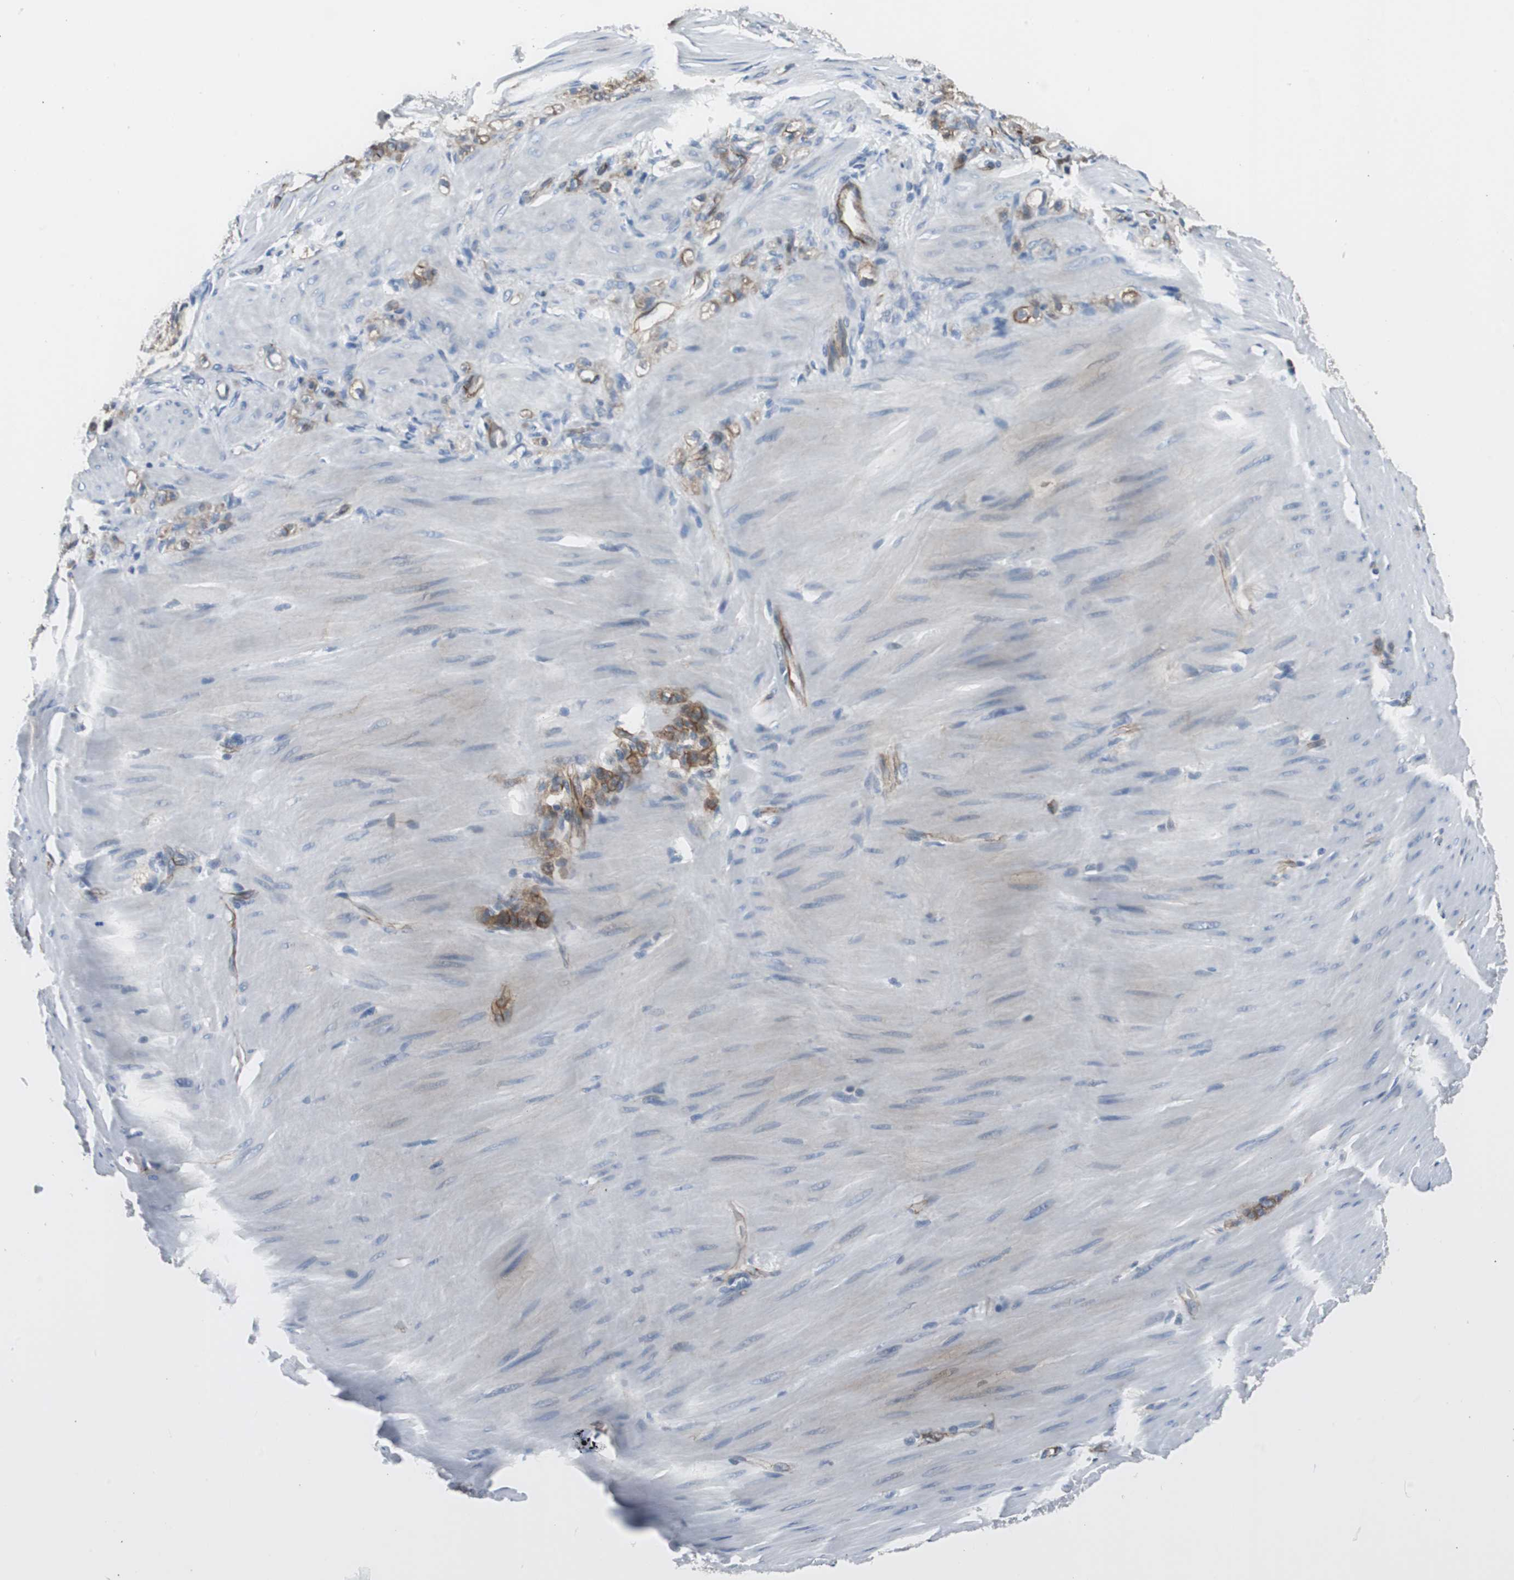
{"staining": {"intensity": "strong", "quantity": ">75%", "location": "cytoplasmic/membranous"}, "tissue": "stomach cancer", "cell_type": "Tumor cells", "image_type": "cancer", "snomed": [{"axis": "morphology", "description": "Adenocarcinoma, NOS"}, {"axis": "topography", "description": "Stomach"}], "caption": "Stomach cancer (adenocarcinoma) tissue displays strong cytoplasmic/membranous expression in approximately >75% of tumor cells, visualized by immunohistochemistry.", "gene": "STXBP4", "patient": {"sex": "male", "age": 82}}